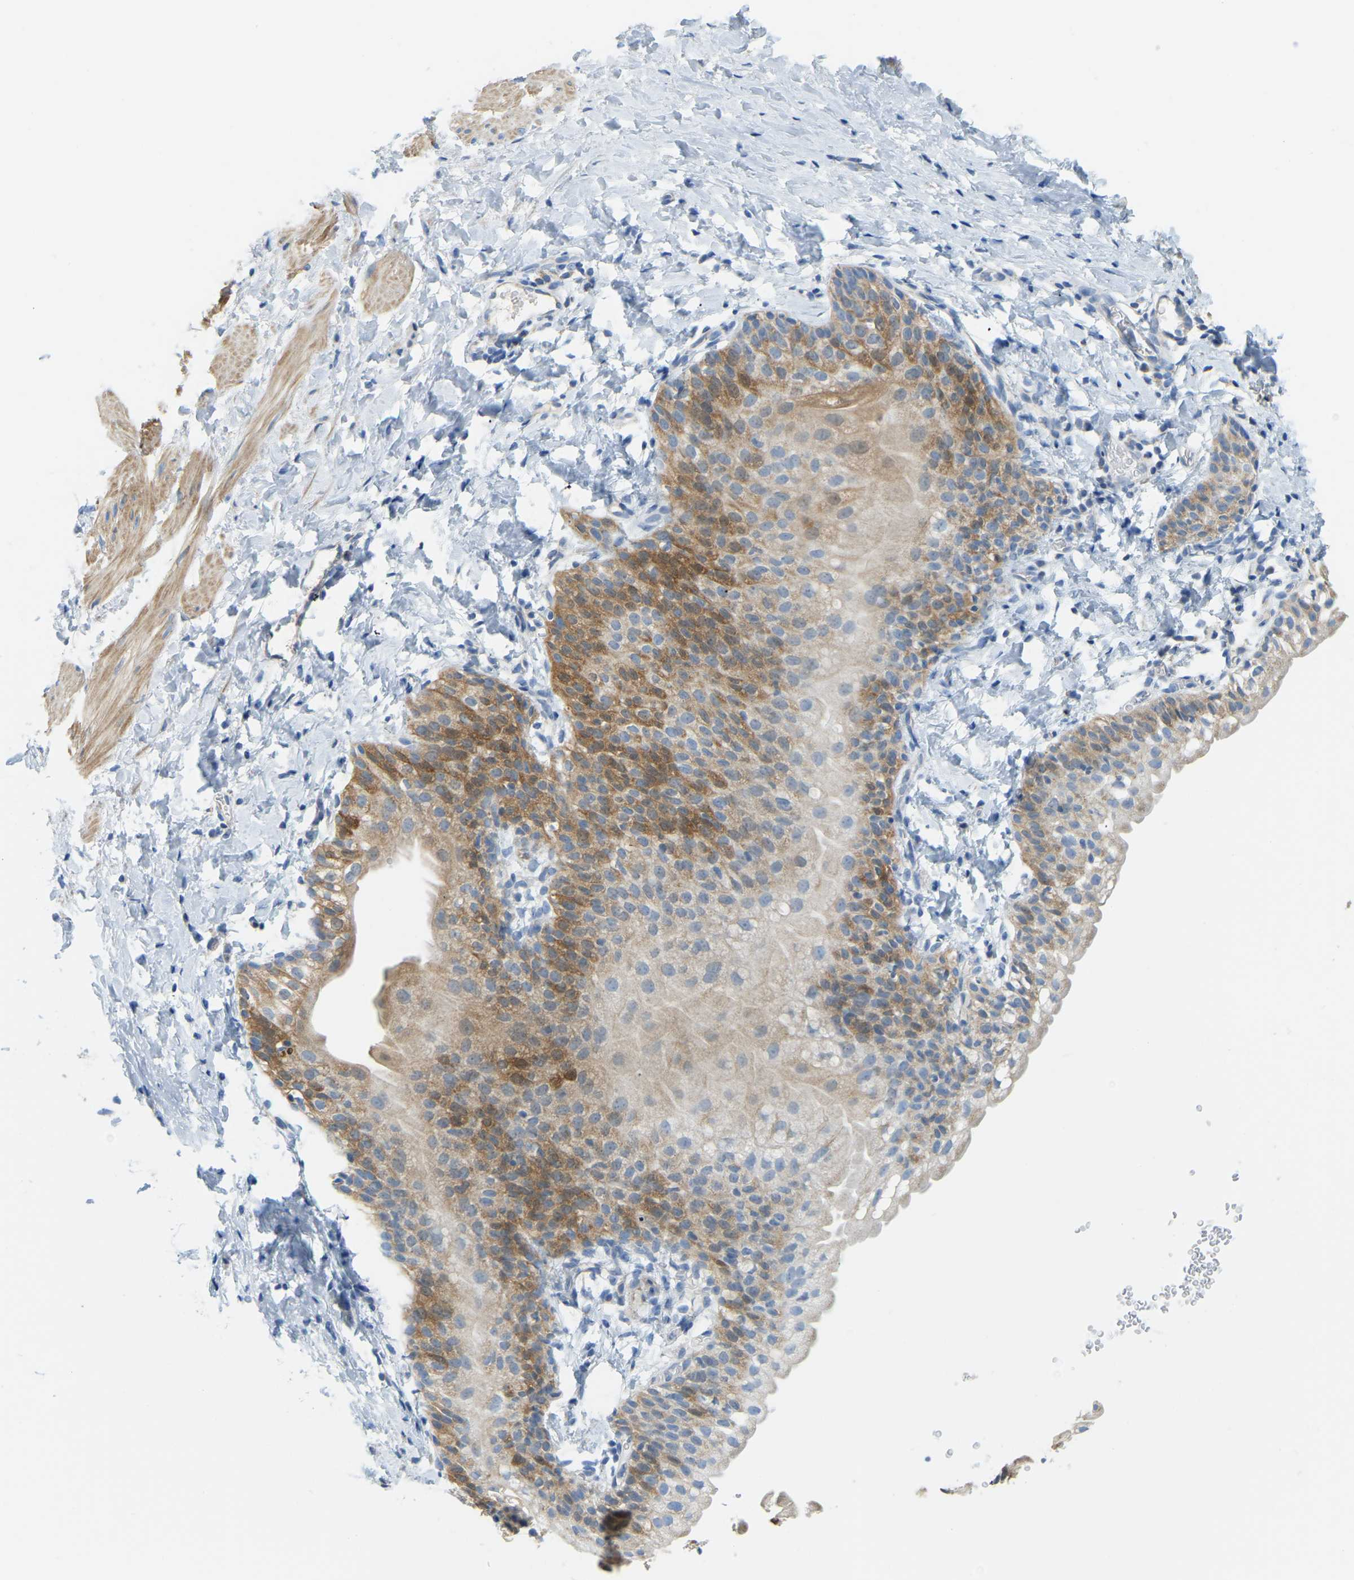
{"staining": {"intensity": "moderate", "quantity": "<25%", "location": "cytoplasmic/membranous"}, "tissue": "smooth muscle", "cell_type": "Smooth muscle cells", "image_type": "normal", "snomed": [{"axis": "morphology", "description": "Normal tissue, NOS"}, {"axis": "topography", "description": "Smooth muscle"}], "caption": "IHC (DAB (3,3'-diaminobenzidine)) staining of unremarkable human smooth muscle displays moderate cytoplasmic/membranous protein positivity in approximately <25% of smooth muscle cells.", "gene": "GDA", "patient": {"sex": "male", "age": 16}}